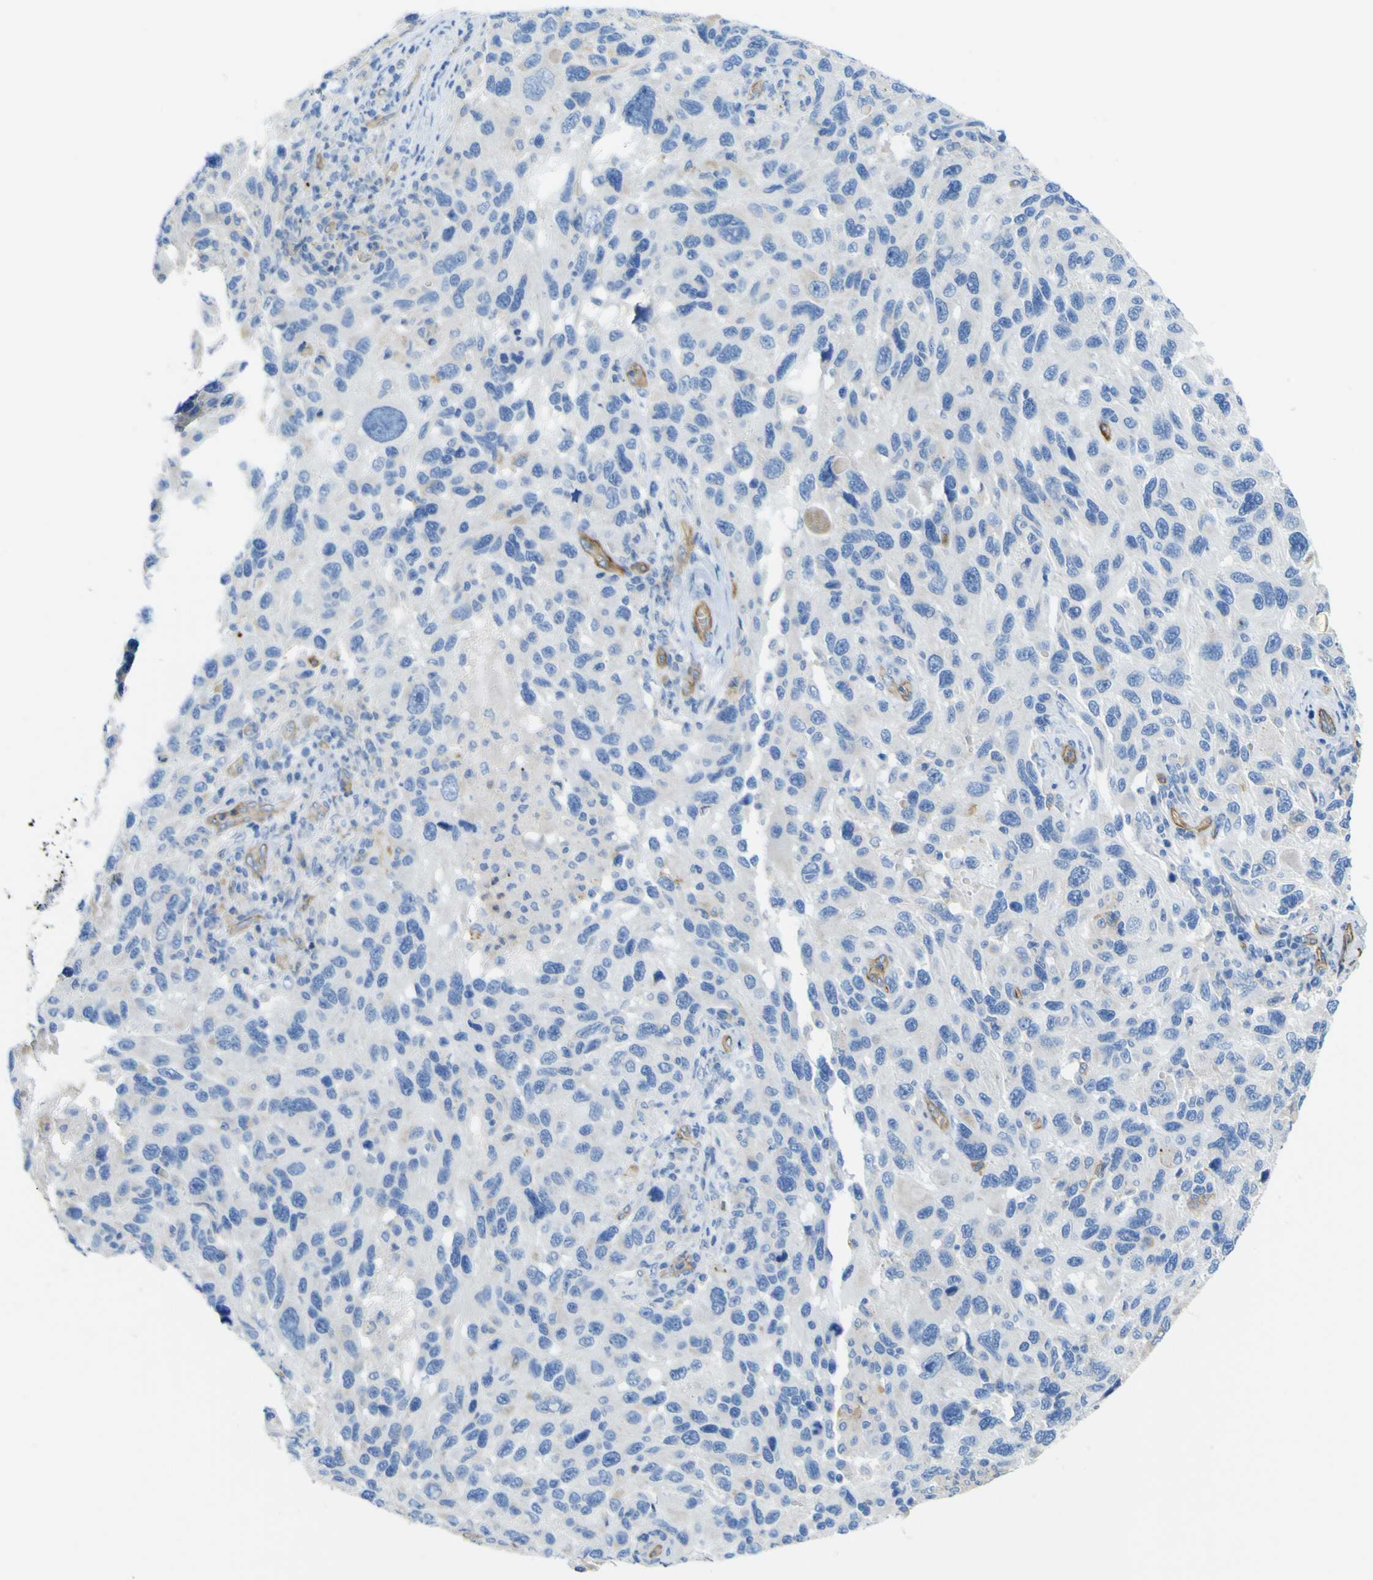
{"staining": {"intensity": "negative", "quantity": "none", "location": "none"}, "tissue": "melanoma", "cell_type": "Tumor cells", "image_type": "cancer", "snomed": [{"axis": "morphology", "description": "Malignant melanoma, NOS"}, {"axis": "topography", "description": "Skin"}], "caption": "This is a micrograph of immunohistochemistry (IHC) staining of malignant melanoma, which shows no positivity in tumor cells. Brightfield microscopy of immunohistochemistry (IHC) stained with DAB (3,3'-diaminobenzidine) (brown) and hematoxylin (blue), captured at high magnification.", "gene": "CD93", "patient": {"sex": "male", "age": 53}}